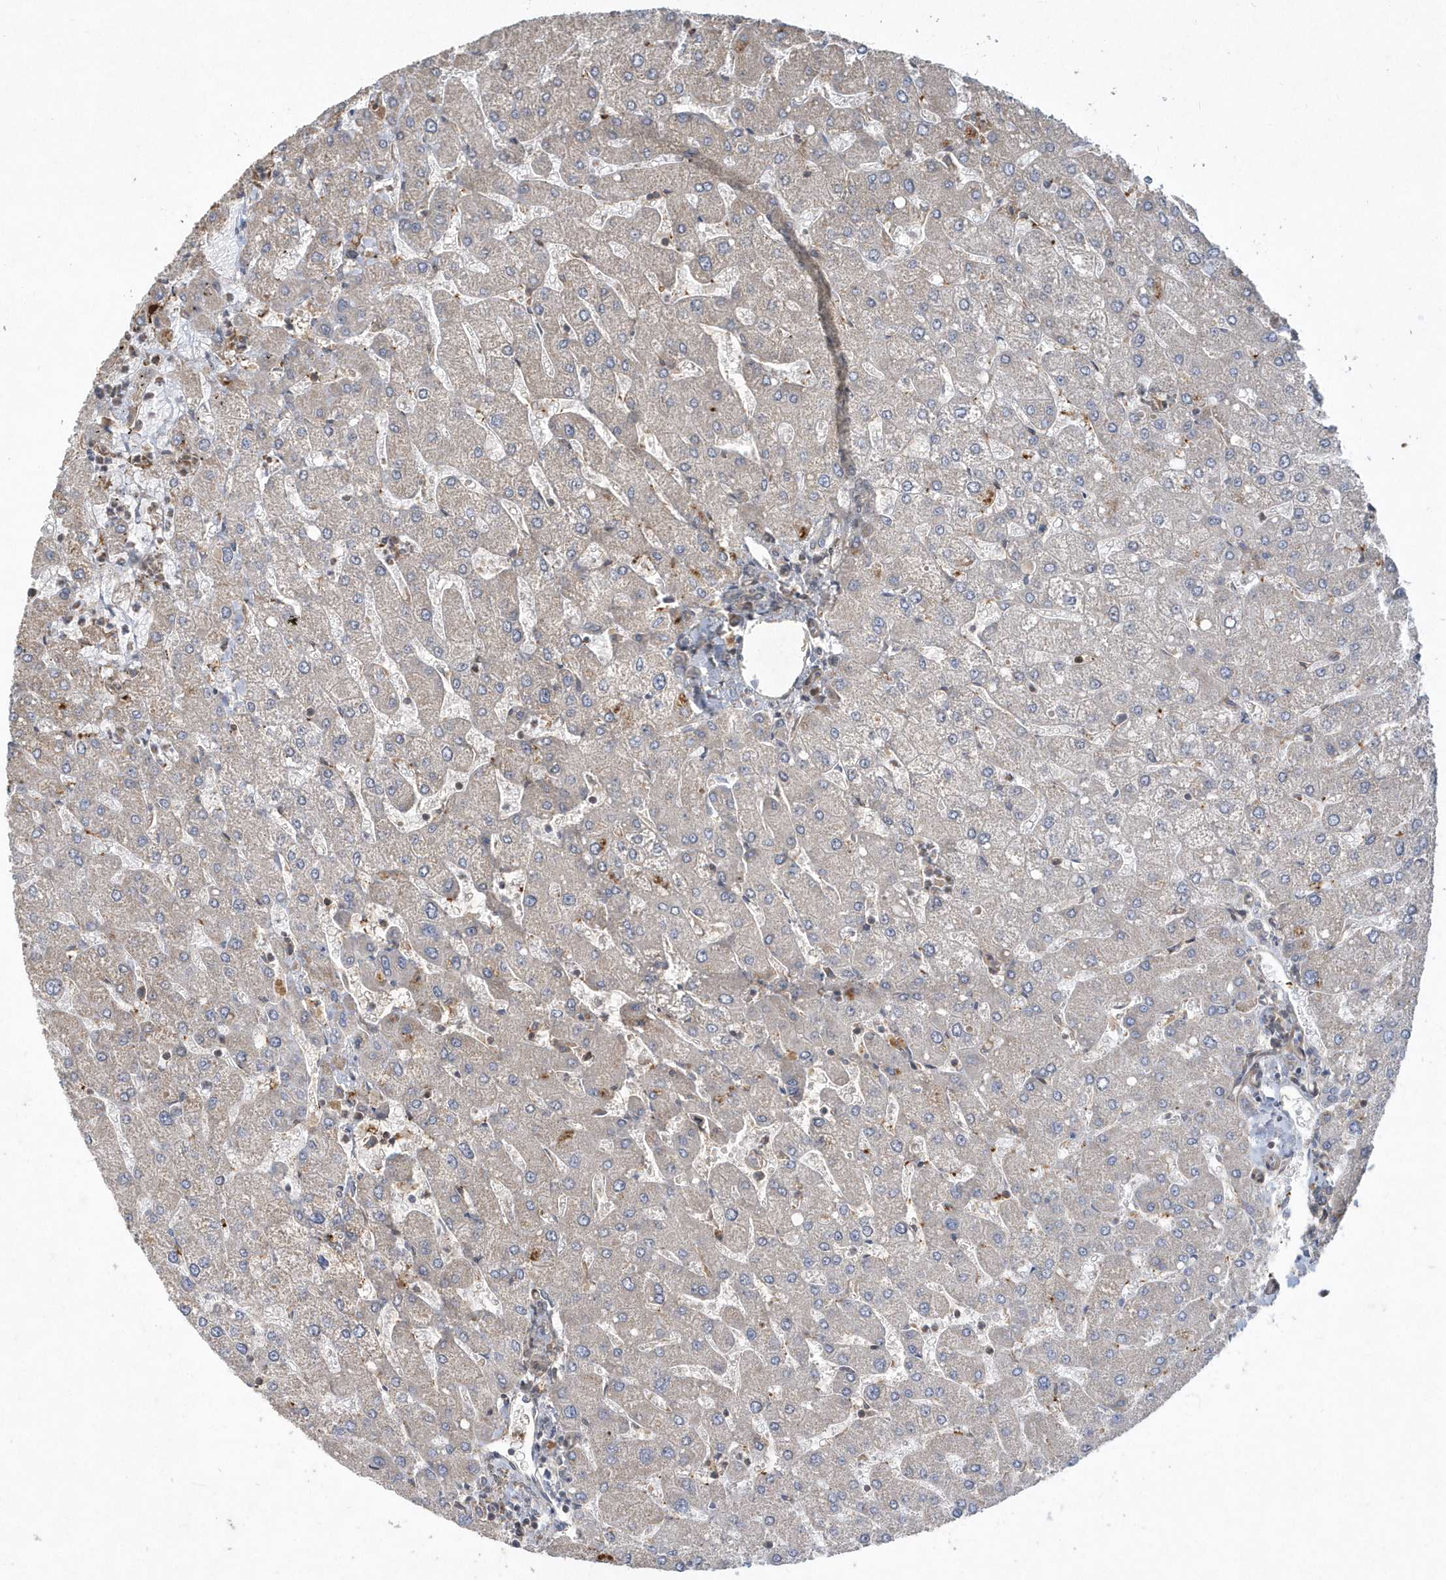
{"staining": {"intensity": "weak", "quantity": "25%-75%", "location": "cytoplasmic/membranous"}, "tissue": "liver", "cell_type": "Cholangiocytes", "image_type": "normal", "snomed": [{"axis": "morphology", "description": "Normal tissue, NOS"}, {"axis": "topography", "description": "Liver"}], "caption": "Cholangiocytes display low levels of weak cytoplasmic/membranous staining in about 25%-75% of cells in benign liver.", "gene": "ACYP1", "patient": {"sex": "male", "age": 55}}